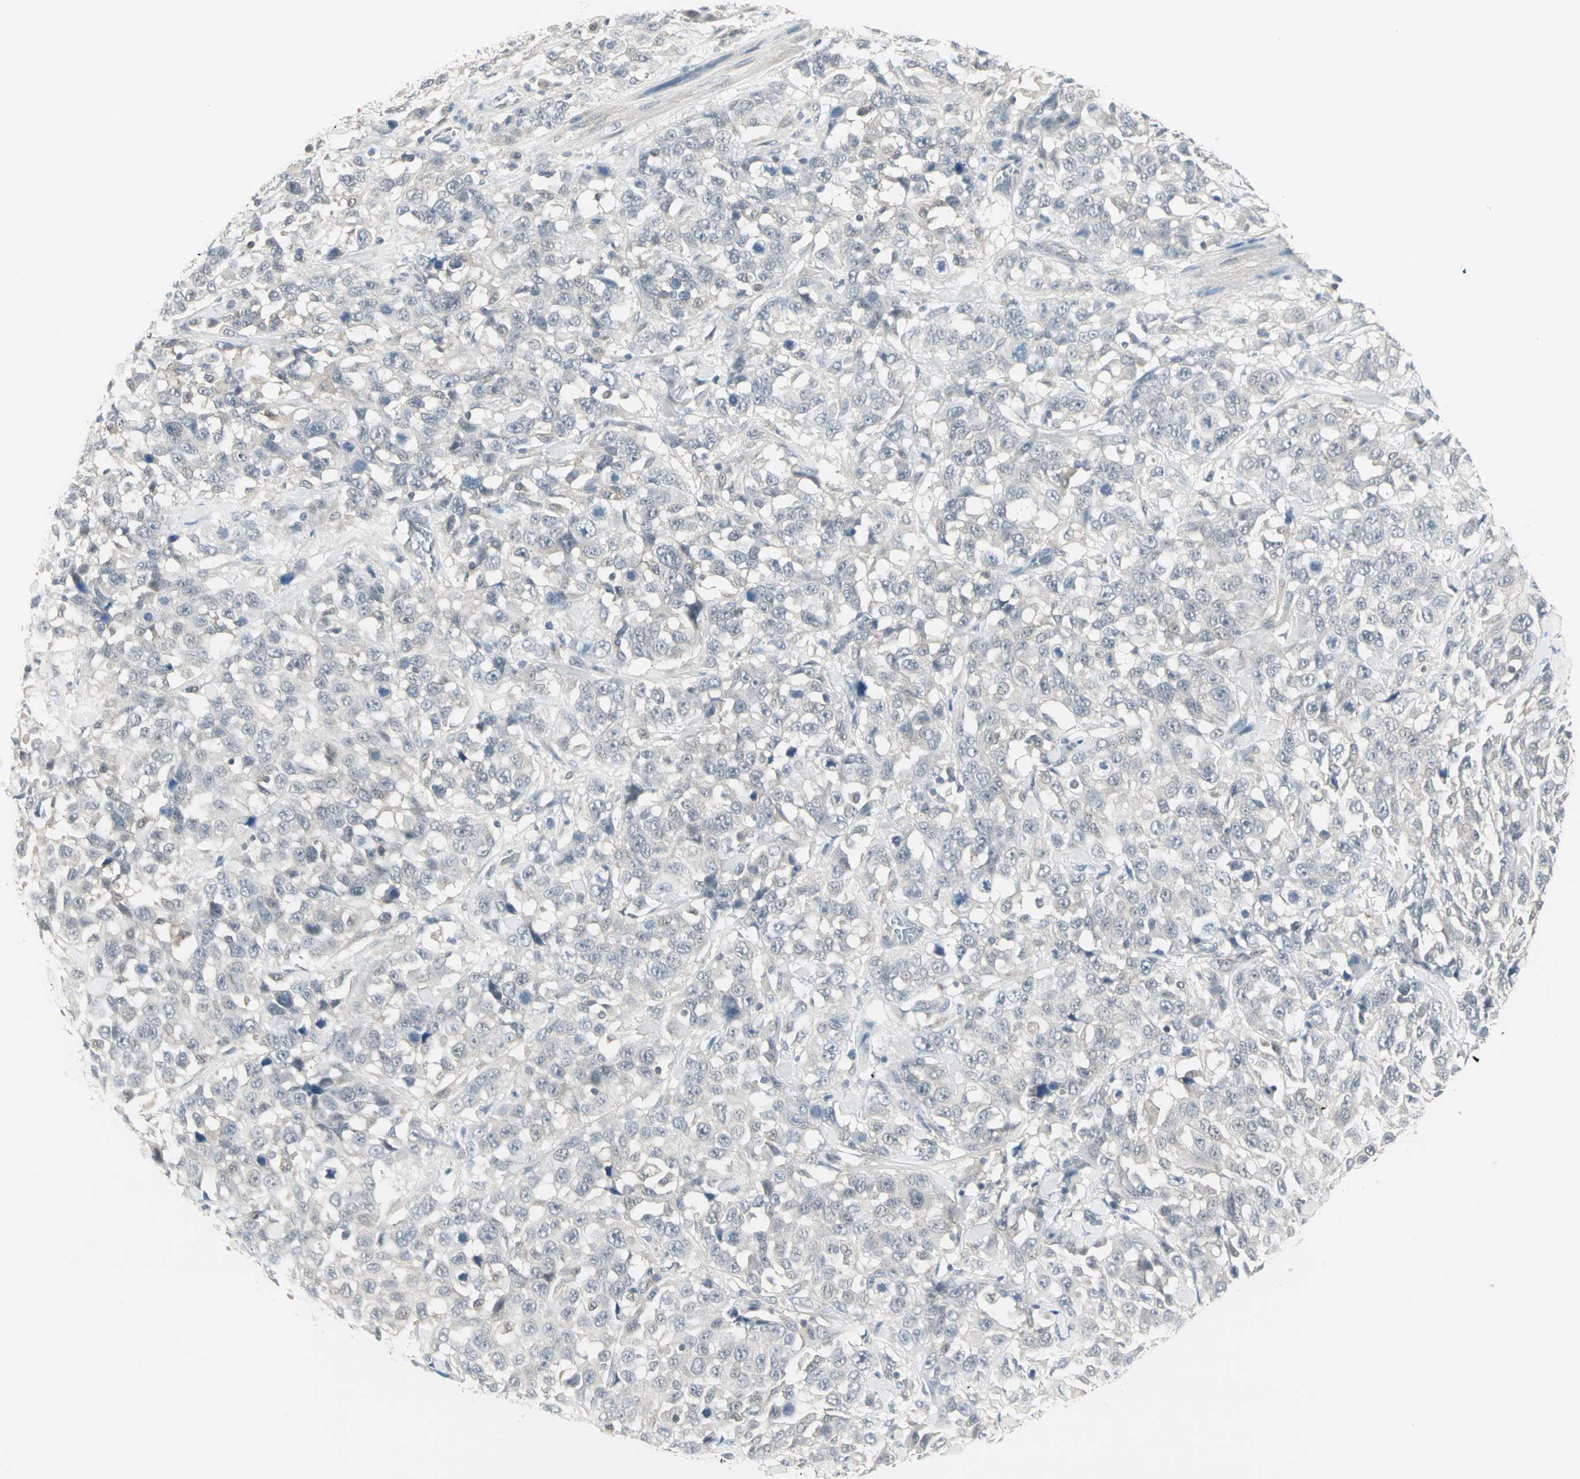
{"staining": {"intensity": "negative", "quantity": "none", "location": "none"}, "tissue": "stomach cancer", "cell_type": "Tumor cells", "image_type": "cancer", "snomed": [{"axis": "morphology", "description": "Normal tissue, NOS"}, {"axis": "morphology", "description": "Adenocarcinoma, NOS"}, {"axis": "topography", "description": "Stomach"}], "caption": "Immunohistochemistry (IHC) of human adenocarcinoma (stomach) reveals no expression in tumor cells.", "gene": "PTPA", "patient": {"sex": "male", "age": 48}}